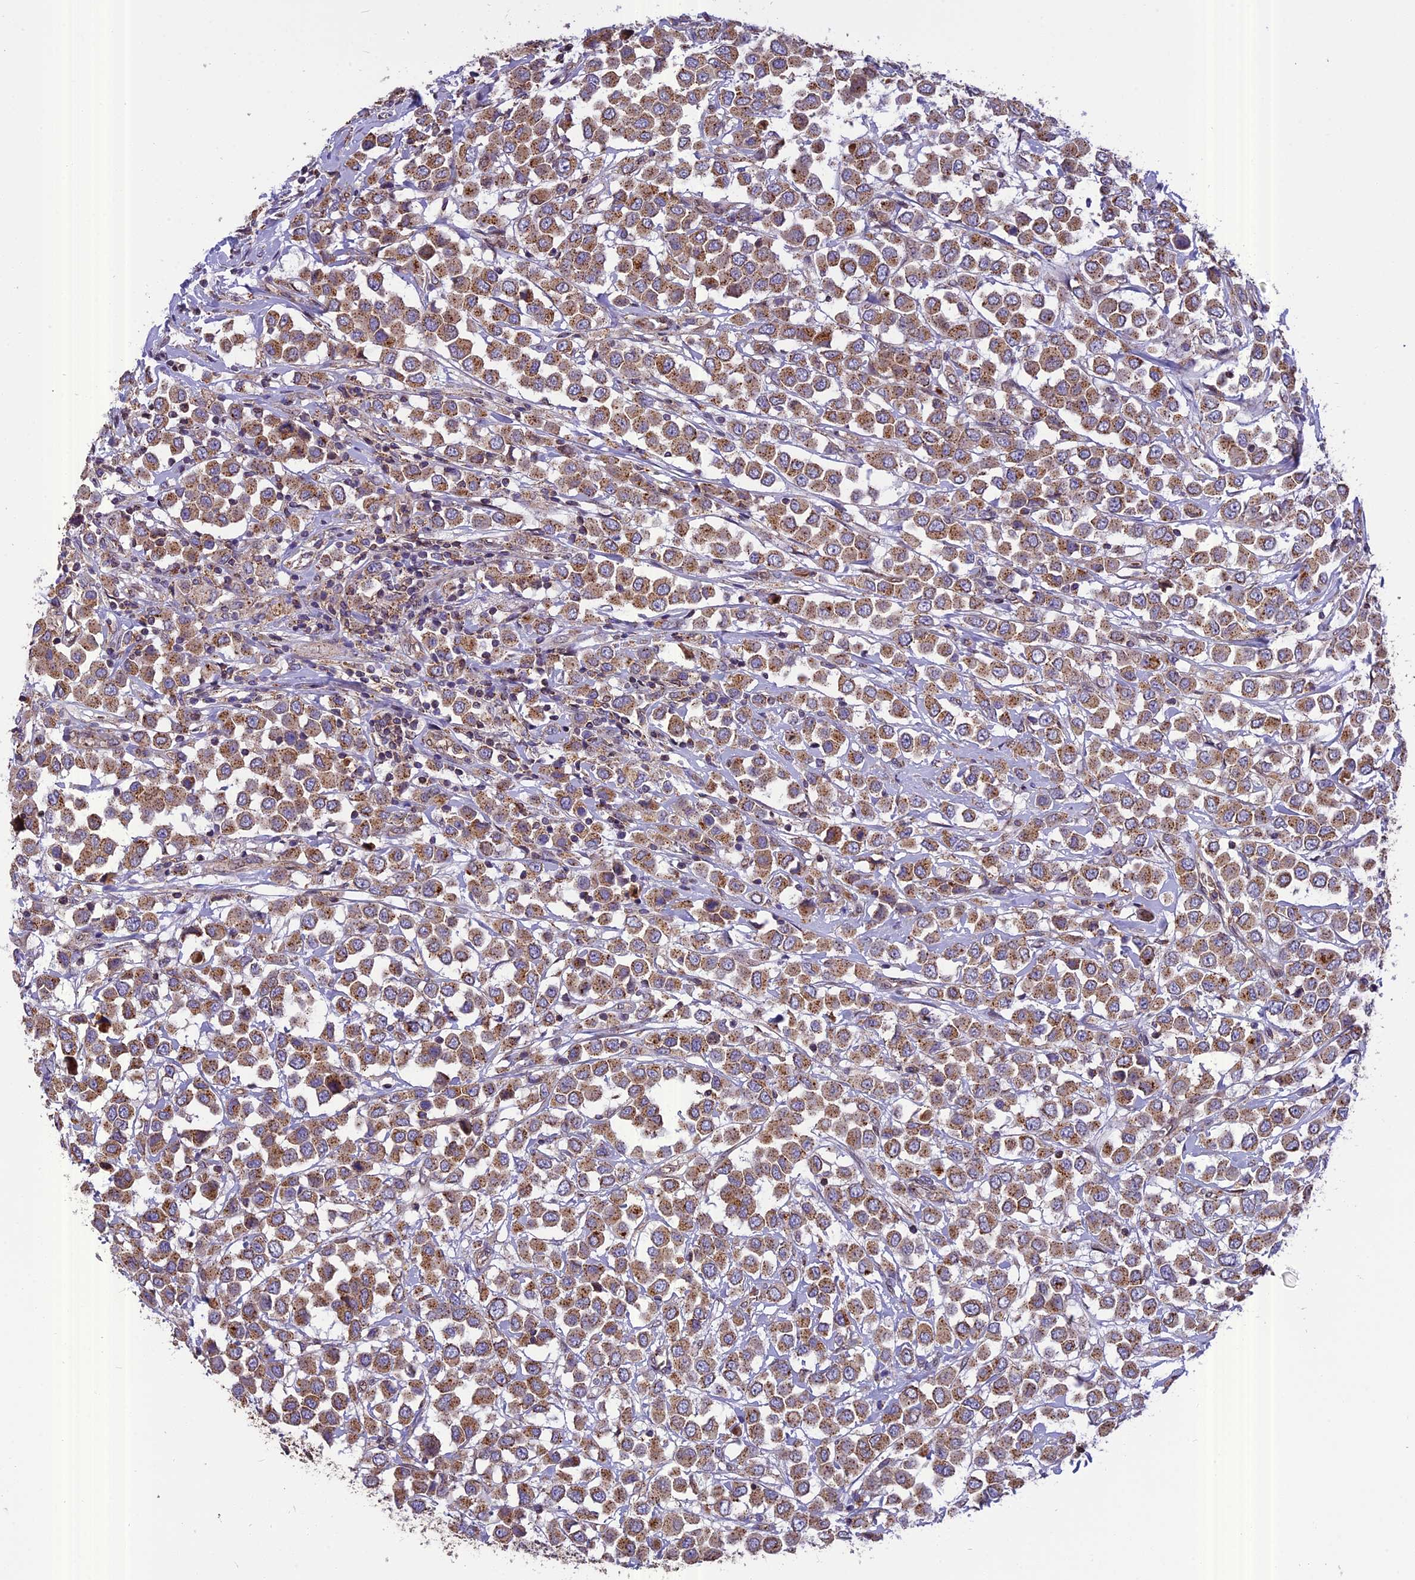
{"staining": {"intensity": "moderate", "quantity": ">75%", "location": "cytoplasmic/membranous"}, "tissue": "breast cancer", "cell_type": "Tumor cells", "image_type": "cancer", "snomed": [{"axis": "morphology", "description": "Duct carcinoma"}, {"axis": "topography", "description": "Breast"}], "caption": "There is medium levels of moderate cytoplasmic/membranous positivity in tumor cells of breast cancer (intraductal carcinoma), as demonstrated by immunohistochemical staining (brown color).", "gene": "CHMP2A", "patient": {"sex": "female", "age": 61}}